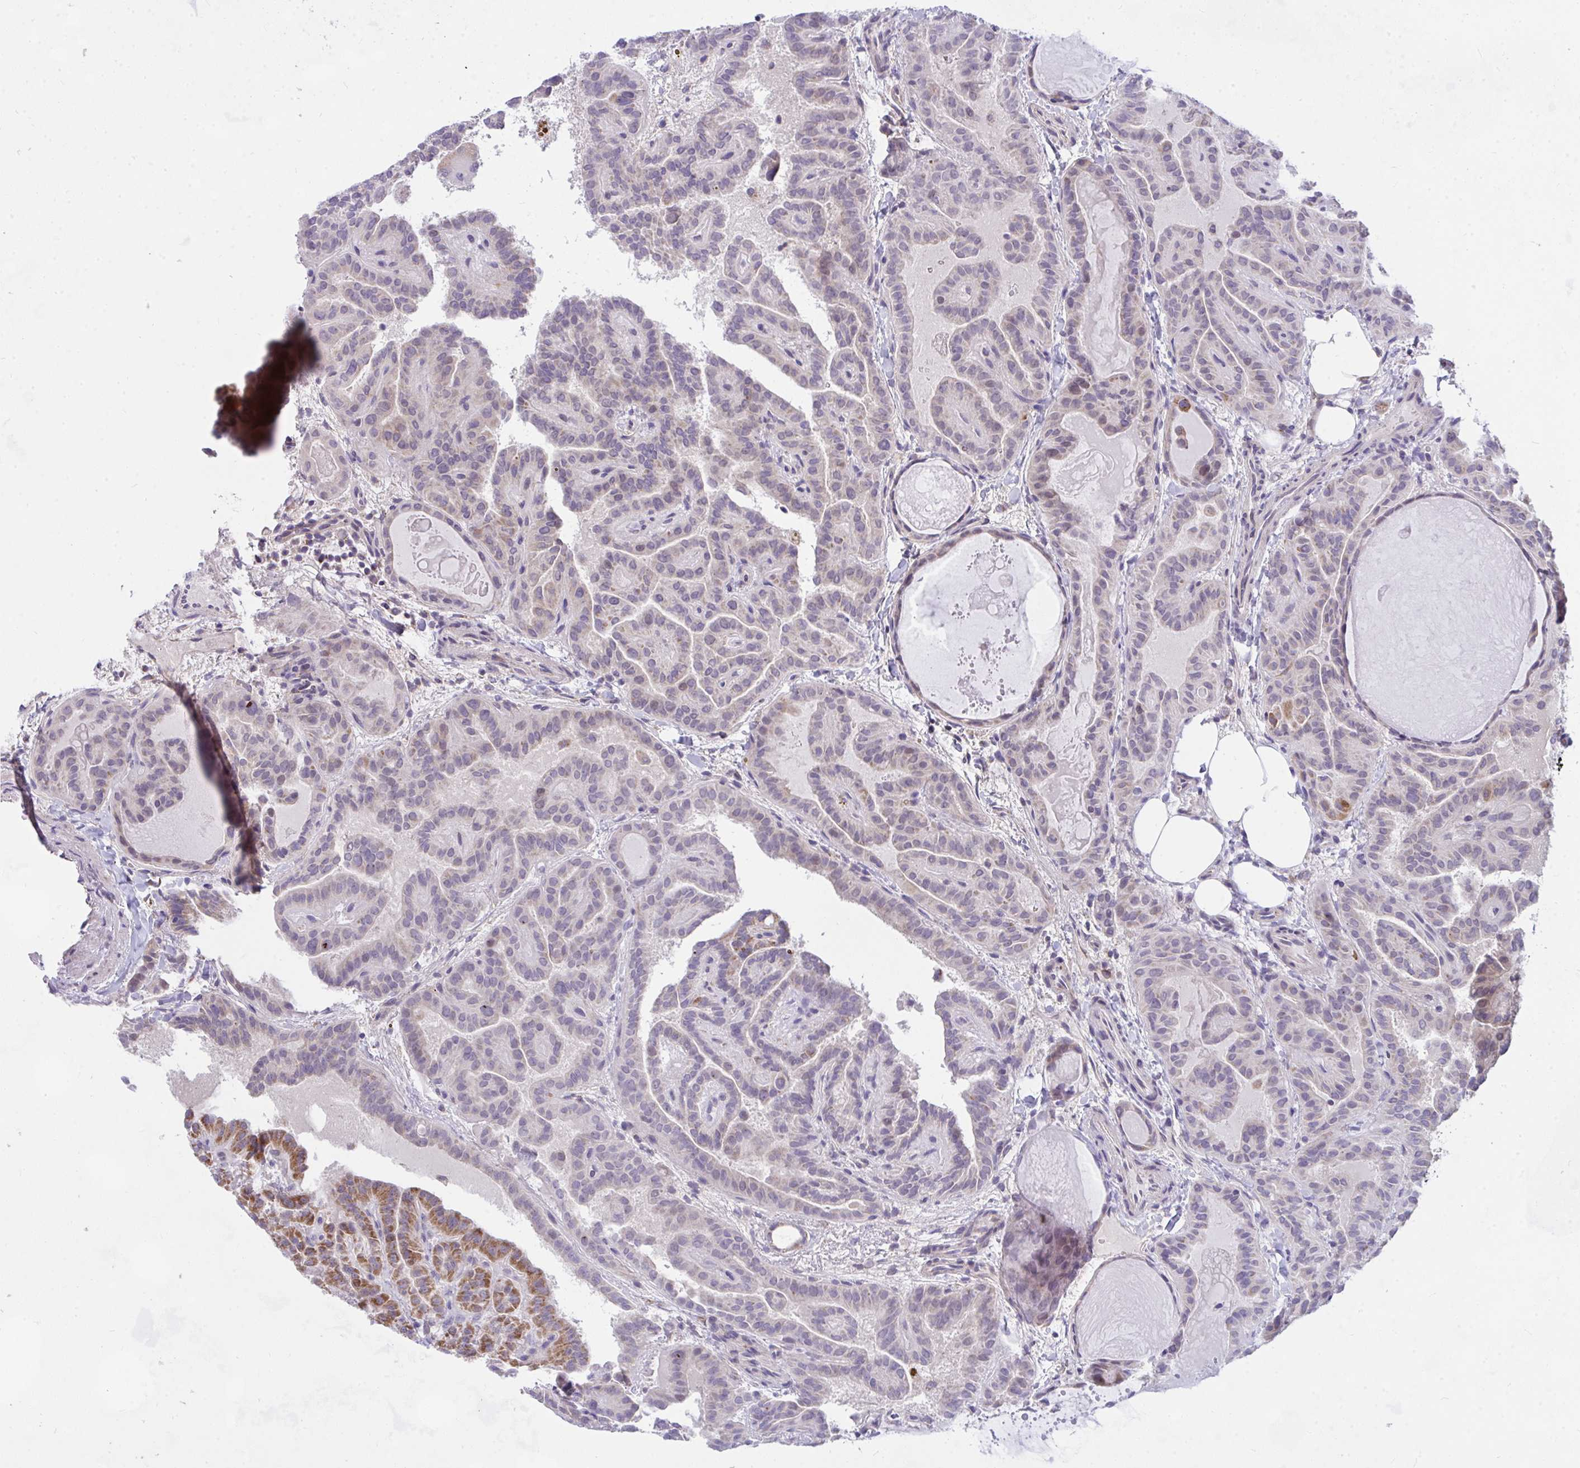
{"staining": {"intensity": "moderate", "quantity": "<25%", "location": "cytoplasmic/membranous"}, "tissue": "thyroid cancer", "cell_type": "Tumor cells", "image_type": "cancer", "snomed": [{"axis": "morphology", "description": "Papillary adenocarcinoma, NOS"}, {"axis": "topography", "description": "Thyroid gland"}], "caption": "A low amount of moderate cytoplasmic/membranous expression is identified in approximately <25% of tumor cells in thyroid papillary adenocarcinoma tissue.", "gene": "CEP63", "patient": {"sex": "female", "age": 46}}